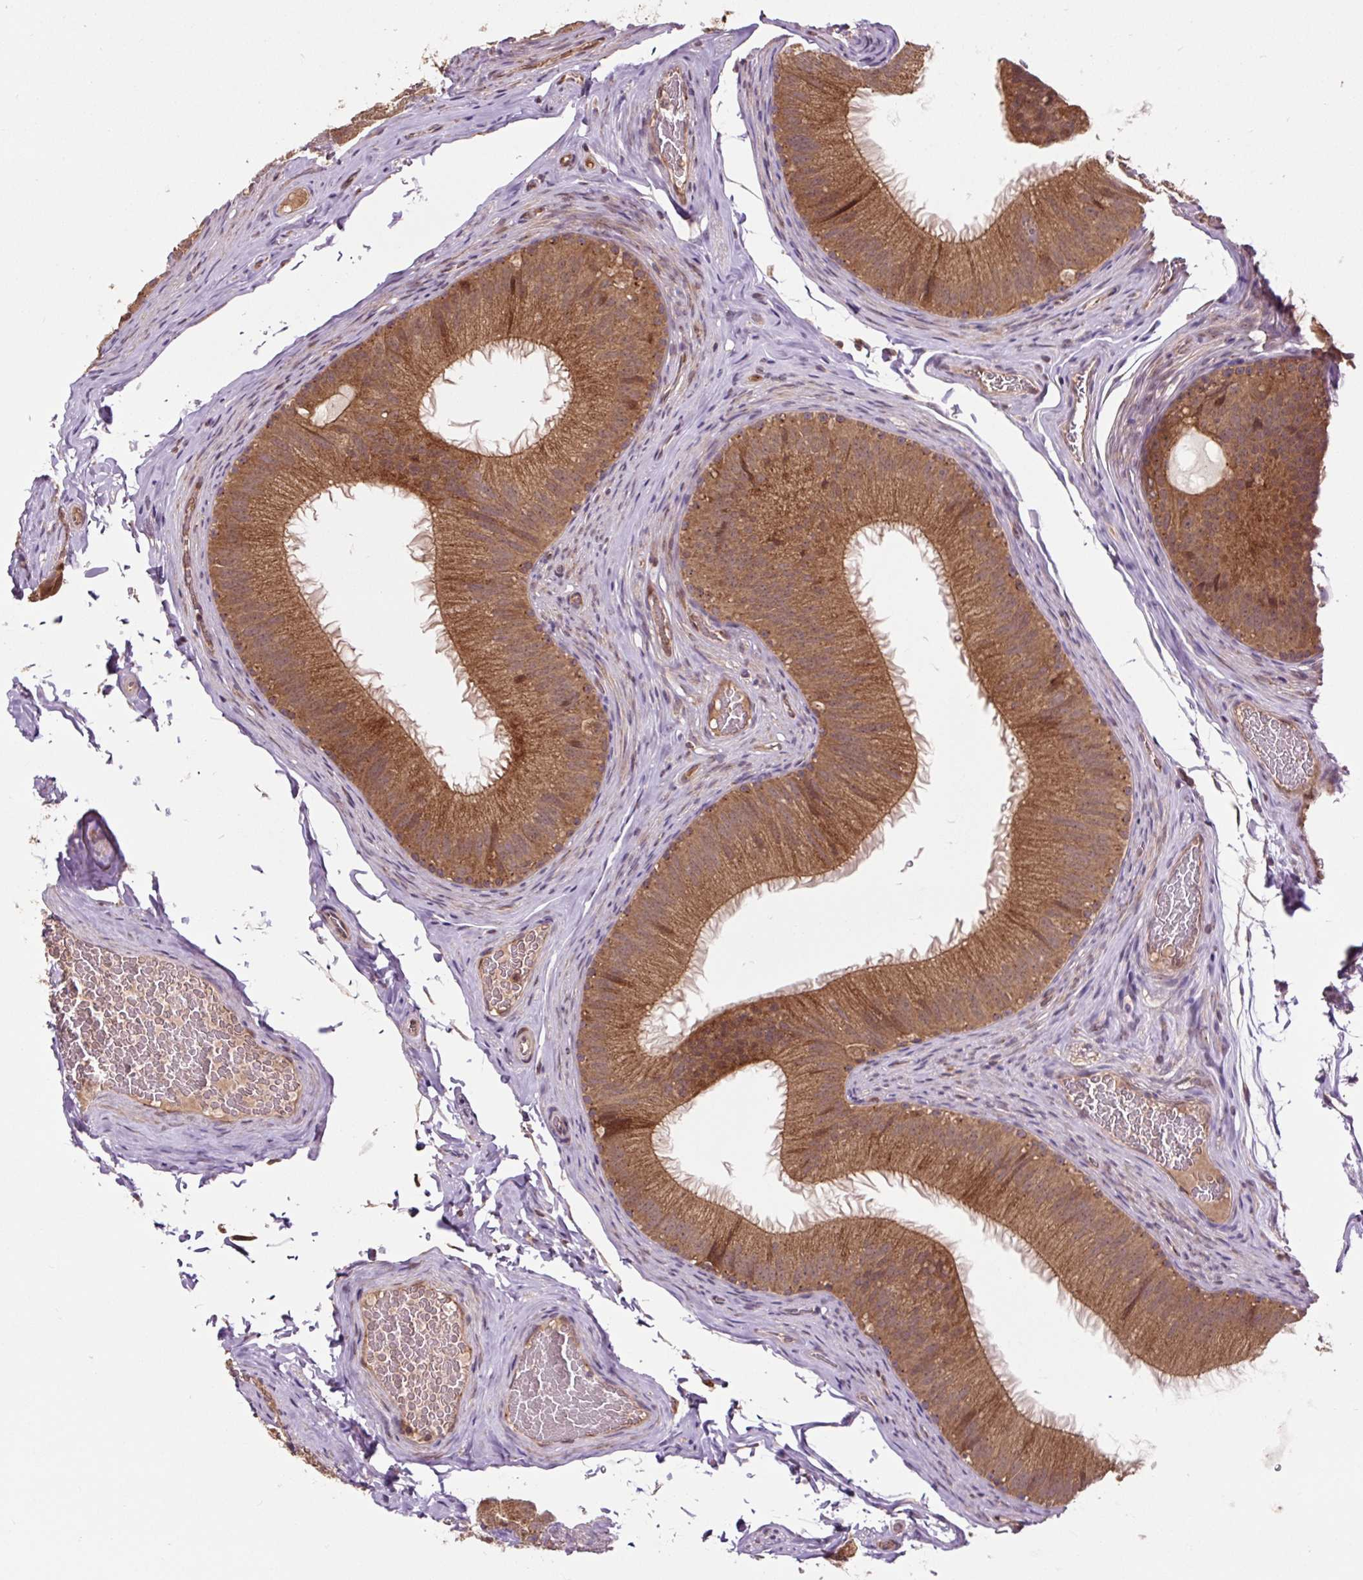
{"staining": {"intensity": "moderate", "quantity": ">75%", "location": "cytoplasmic/membranous"}, "tissue": "epididymis", "cell_type": "Glandular cells", "image_type": "normal", "snomed": [{"axis": "morphology", "description": "Normal tissue, NOS"}, {"axis": "topography", "description": "Epididymis"}], "caption": "Protein expression analysis of unremarkable epididymis exhibits moderate cytoplasmic/membranous expression in about >75% of glandular cells.", "gene": "MMS19", "patient": {"sex": "male", "age": 34}}